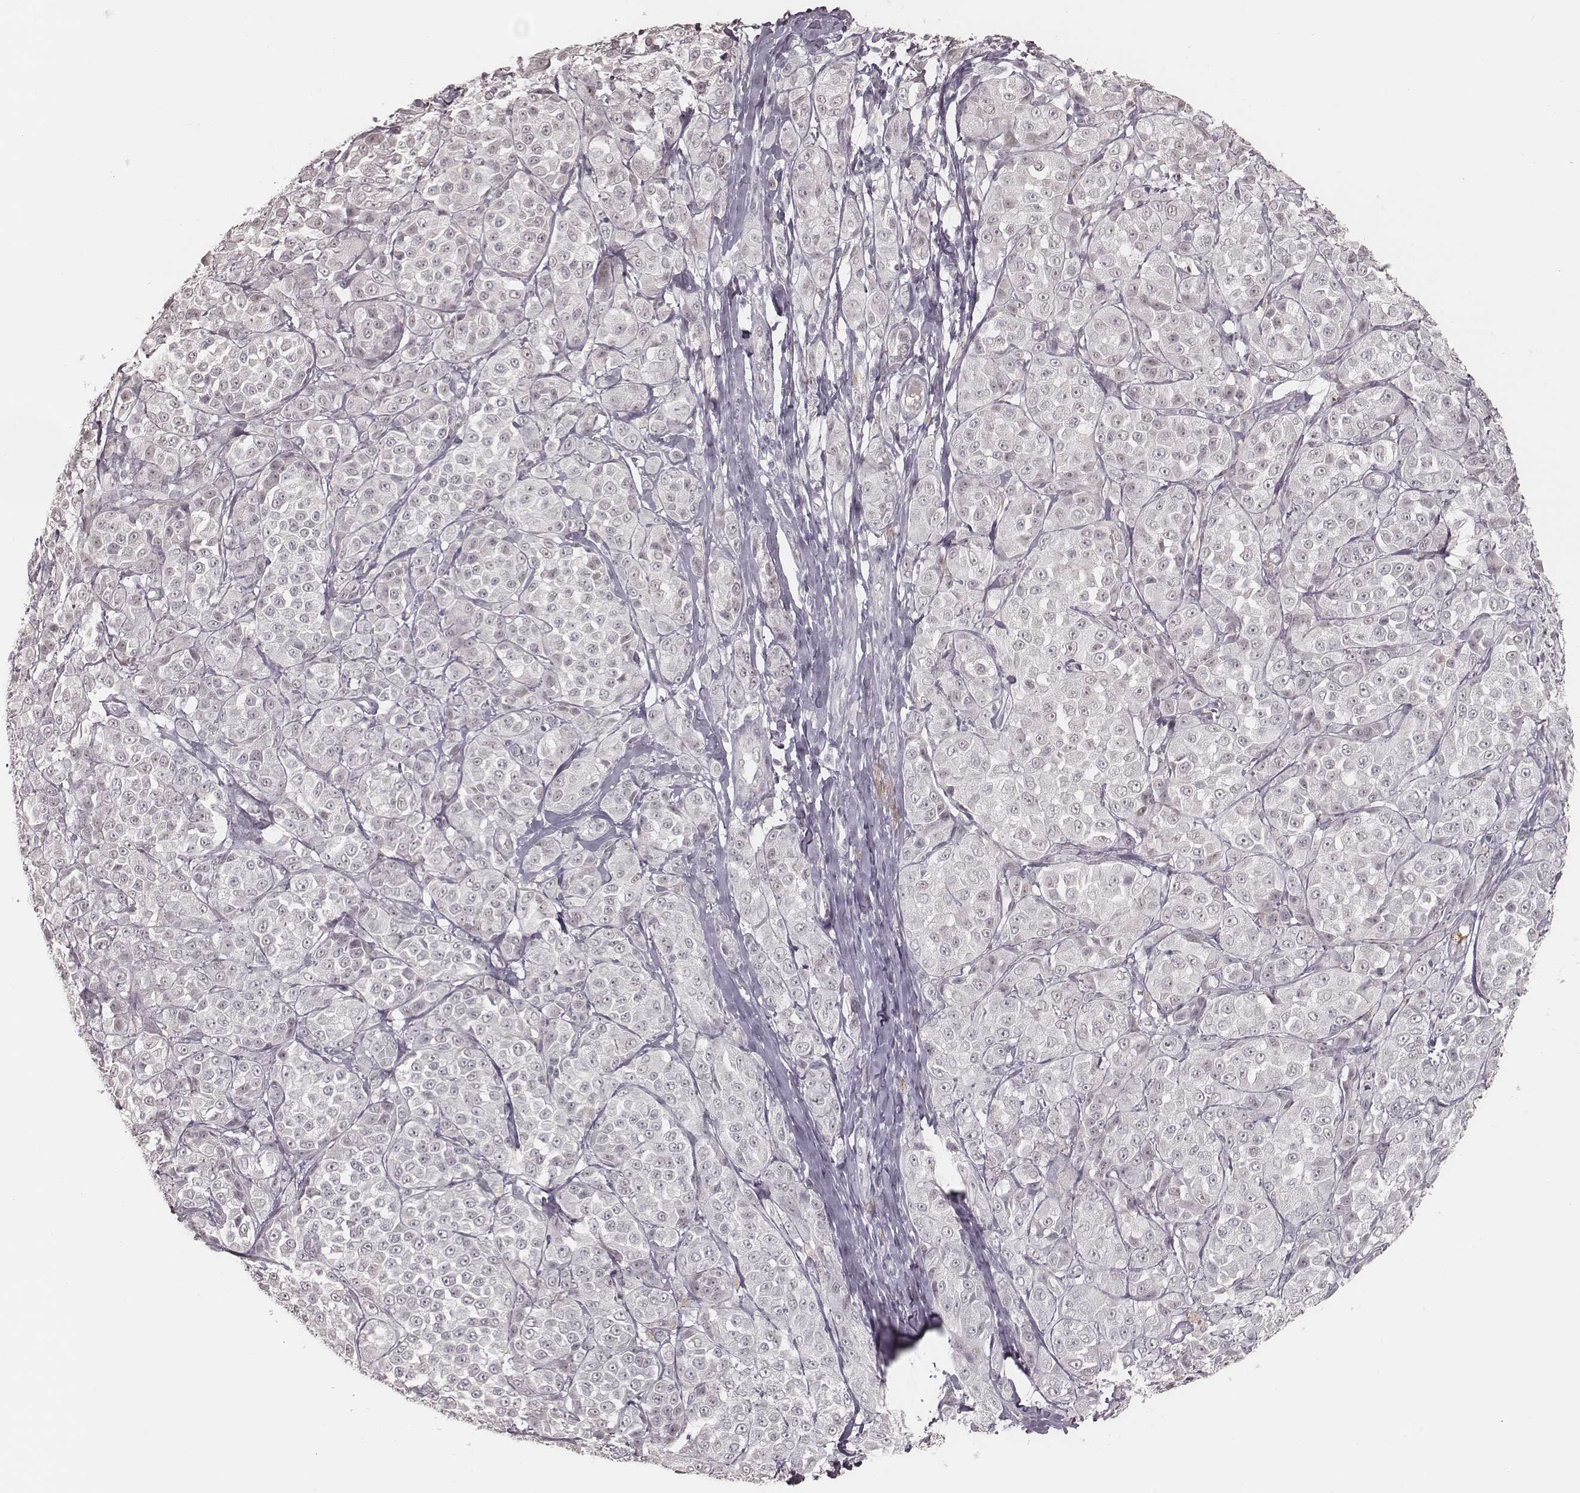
{"staining": {"intensity": "negative", "quantity": "none", "location": "none"}, "tissue": "melanoma", "cell_type": "Tumor cells", "image_type": "cancer", "snomed": [{"axis": "morphology", "description": "Malignant melanoma, NOS"}, {"axis": "topography", "description": "Skin"}], "caption": "Melanoma was stained to show a protein in brown. There is no significant positivity in tumor cells. Brightfield microscopy of immunohistochemistry (IHC) stained with DAB (3,3'-diaminobenzidine) (brown) and hematoxylin (blue), captured at high magnification.", "gene": "KITLG", "patient": {"sex": "male", "age": 89}}